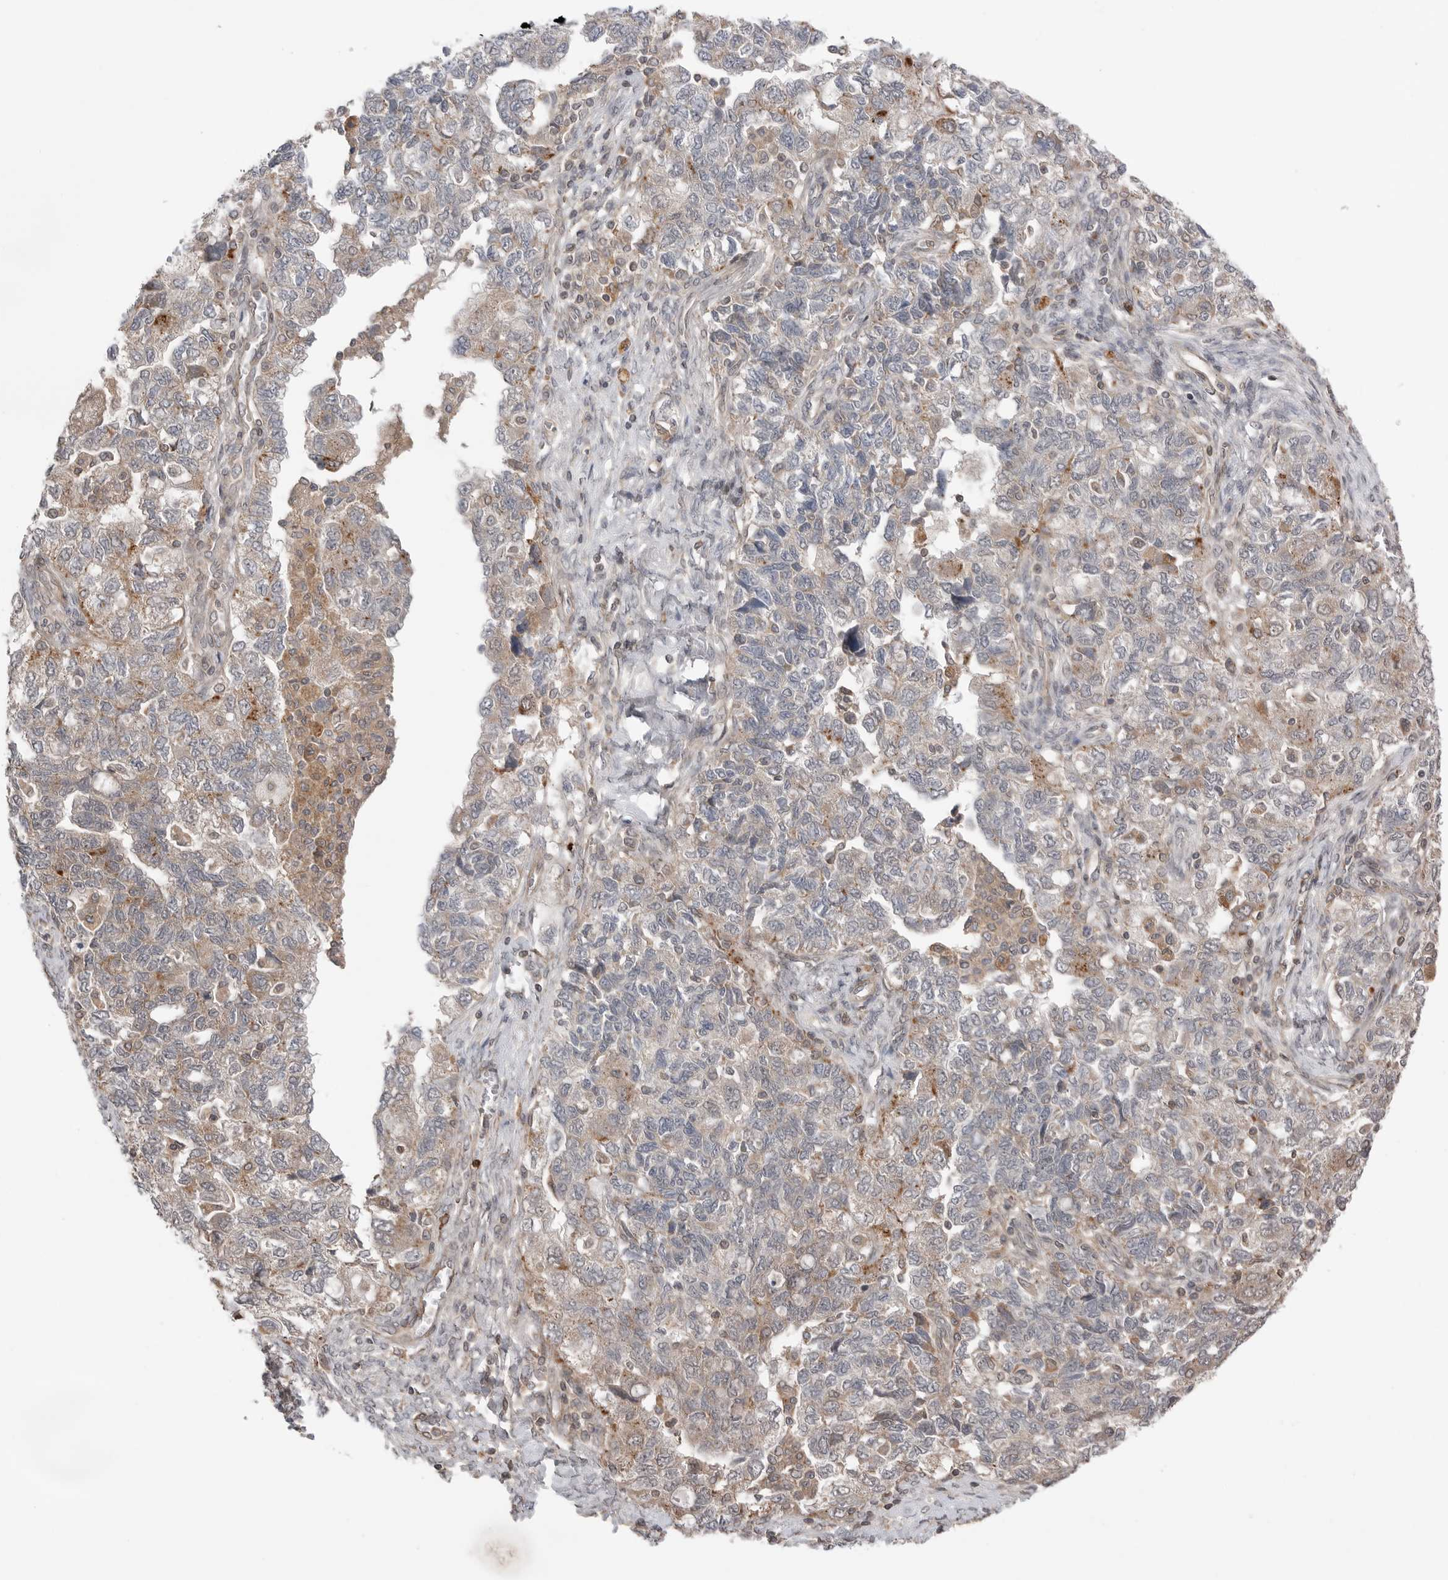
{"staining": {"intensity": "weak", "quantity": "<25%", "location": "cytoplasmic/membranous"}, "tissue": "ovarian cancer", "cell_type": "Tumor cells", "image_type": "cancer", "snomed": [{"axis": "morphology", "description": "Carcinoma, NOS"}, {"axis": "morphology", "description": "Cystadenocarcinoma, serous, NOS"}, {"axis": "topography", "description": "Ovary"}], "caption": "Tumor cells are negative for protein expression in human ovarian cancer.", "gene": "PEAK1", "patient": {"sex": "female", "age": 69}}